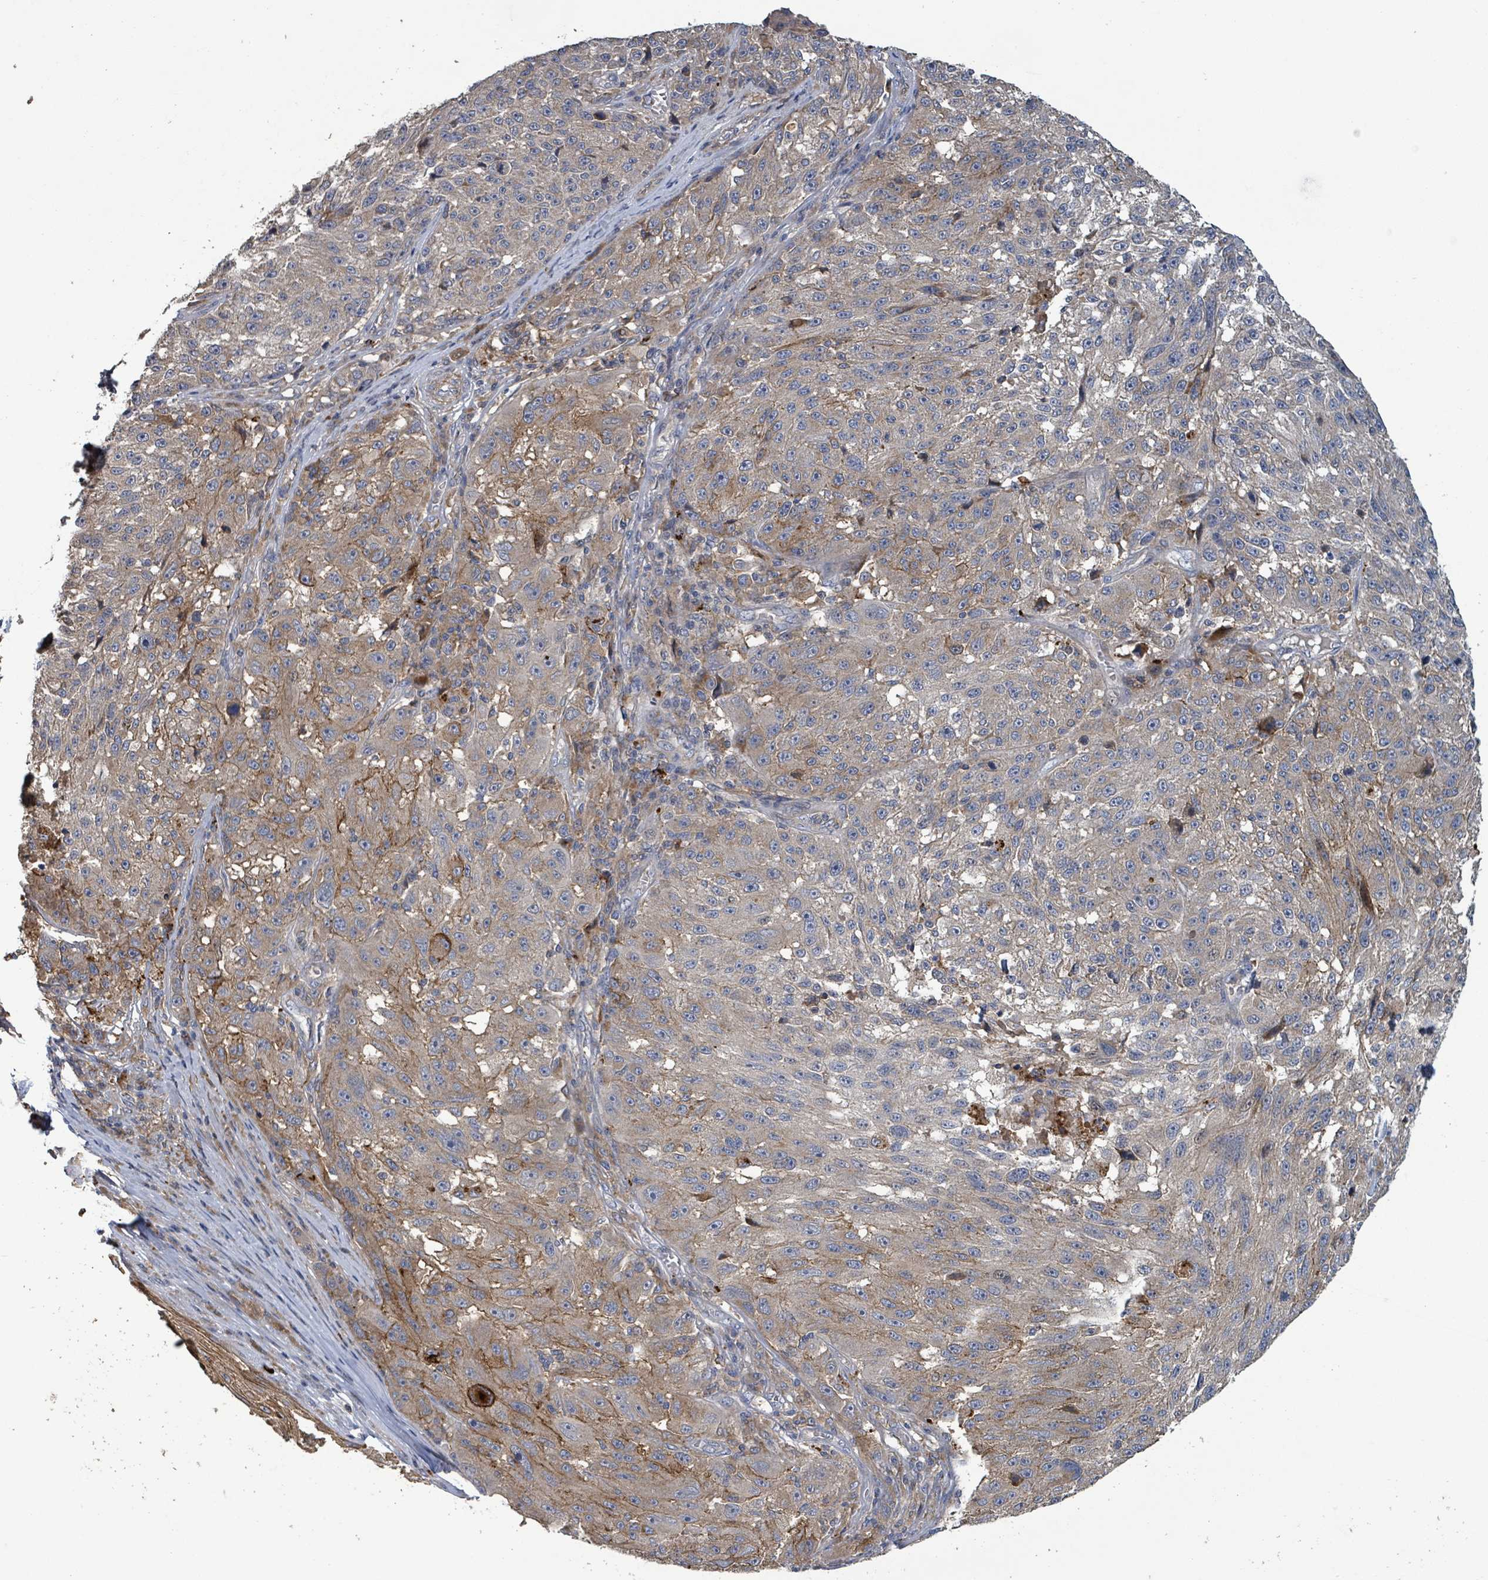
{"staining": {"intensity": "moderate", "quantity": "25%-75%", "location": "cytoplasmic/membranous"}, "tissue": "melanoma", "cell_type": "Tumor cells", "image_type": "cancer", "snomed": [{"axis": "morphology", "description": "Malignant melanoma, NOS"}, {"axis": "topography", "description": "Skin"}], "caption": "Immunohistochemistry (IHC) of human melanoma reveals medium levels of moderate cytoplasmic/membranous expression in approximately 25%-75% of tumor cells. Using DAB (3,3'-diaminobenzidine) (brown) and hematoxylin (blue) stains, captured at high magnification using brightfield microscopy.", "gene": "PLAAT1", "patient": {"sex": "male", "age": 53}}